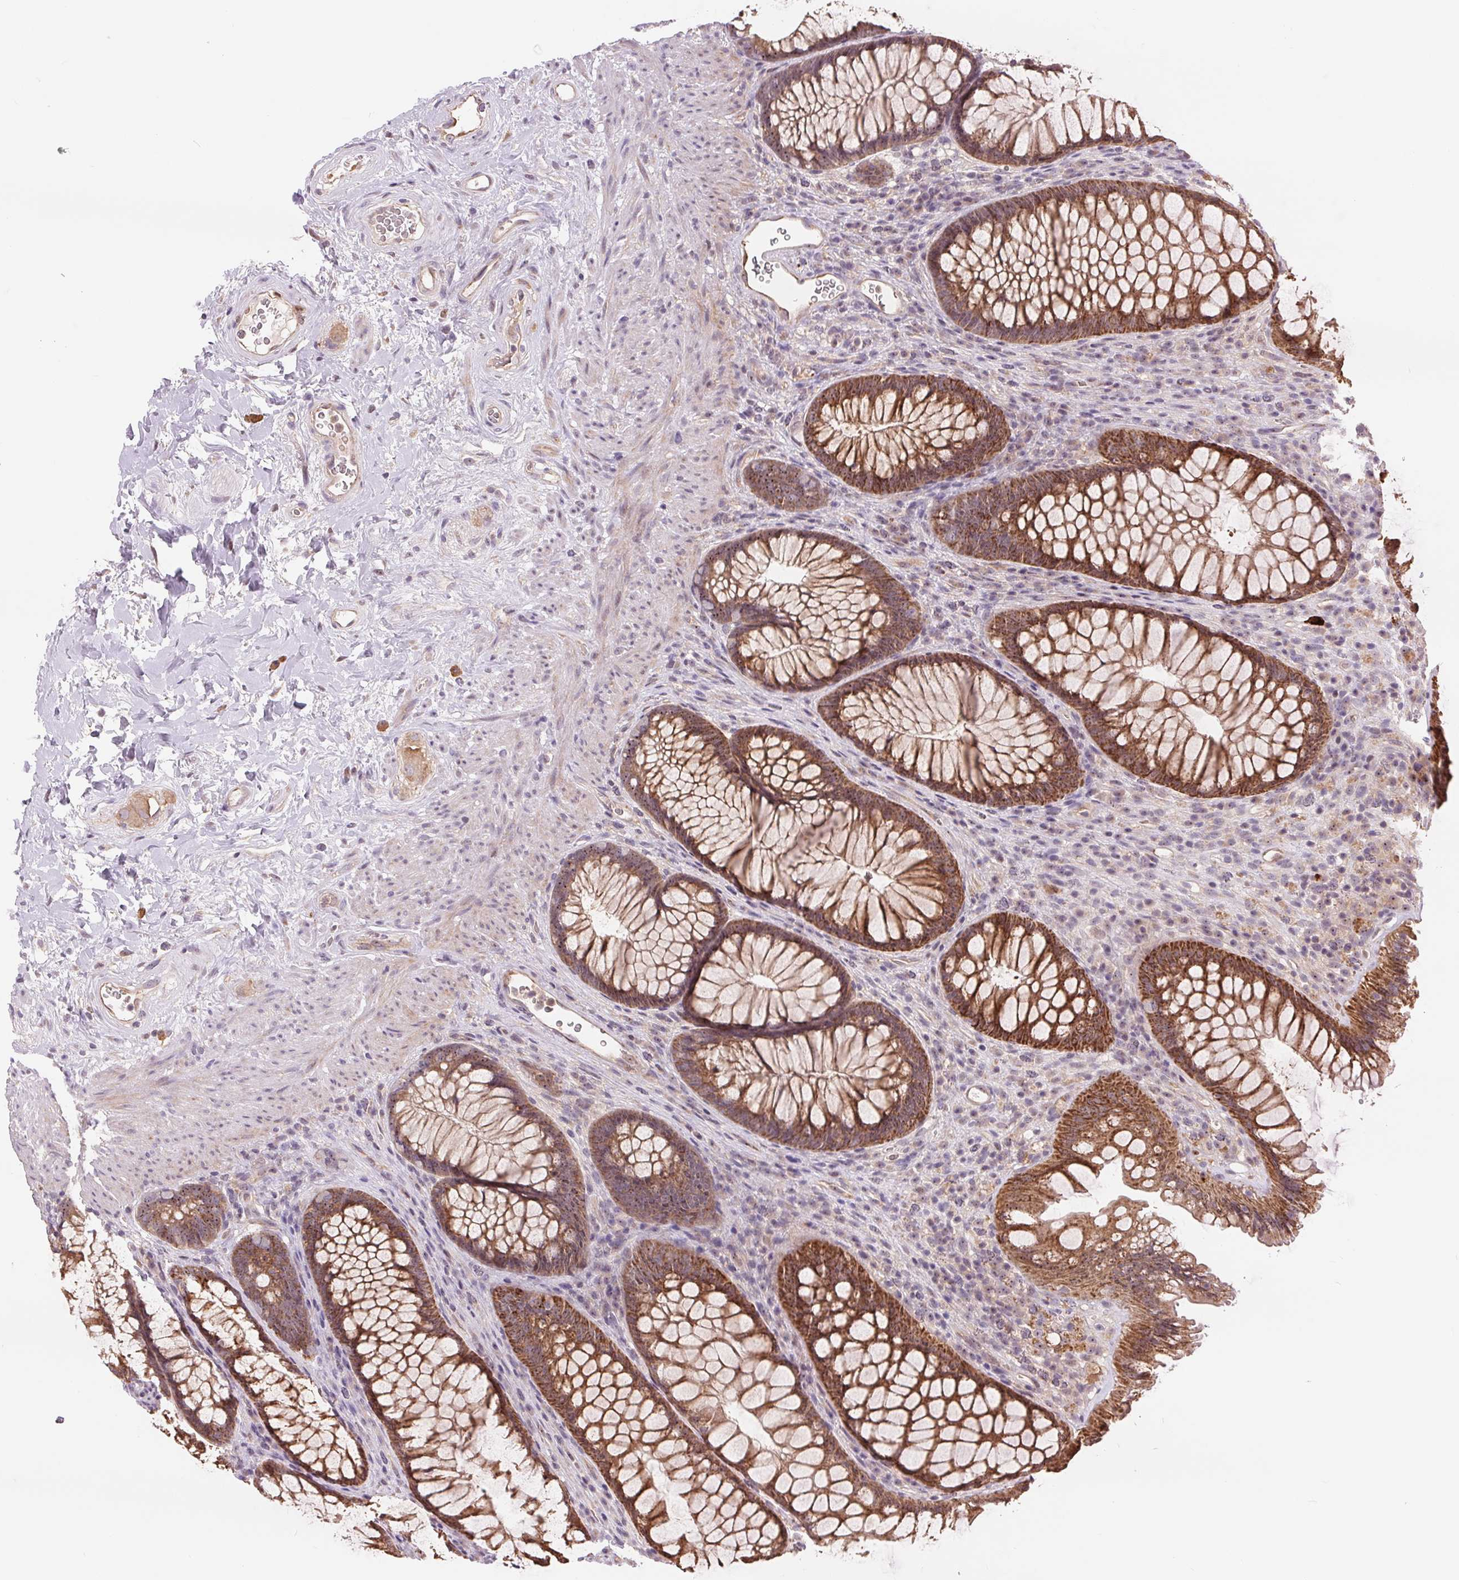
{"staining": {"intensity": "strong", "quantity": ">75%", "location": "cytoplasmic/membranous"}, "tissue": "rectum", "cell_type": "Glandular cells", "image_type": "normal", "snomed": [{"axis": "morphology", "description": "Normal tissue, NOS"}, {"axis": "topography", "description": "Smooth muscle"}, {"axis": "topography", "description": "Rectum"}], "caption": "An IHC micrograph of normal tissue is shown. Protein staining in brown shows strong cytoplasmic/membranous positivity in rectum within glandular cells.", "gene": "RANBP3L", "patient": {"sex": "male", "age": 53}}